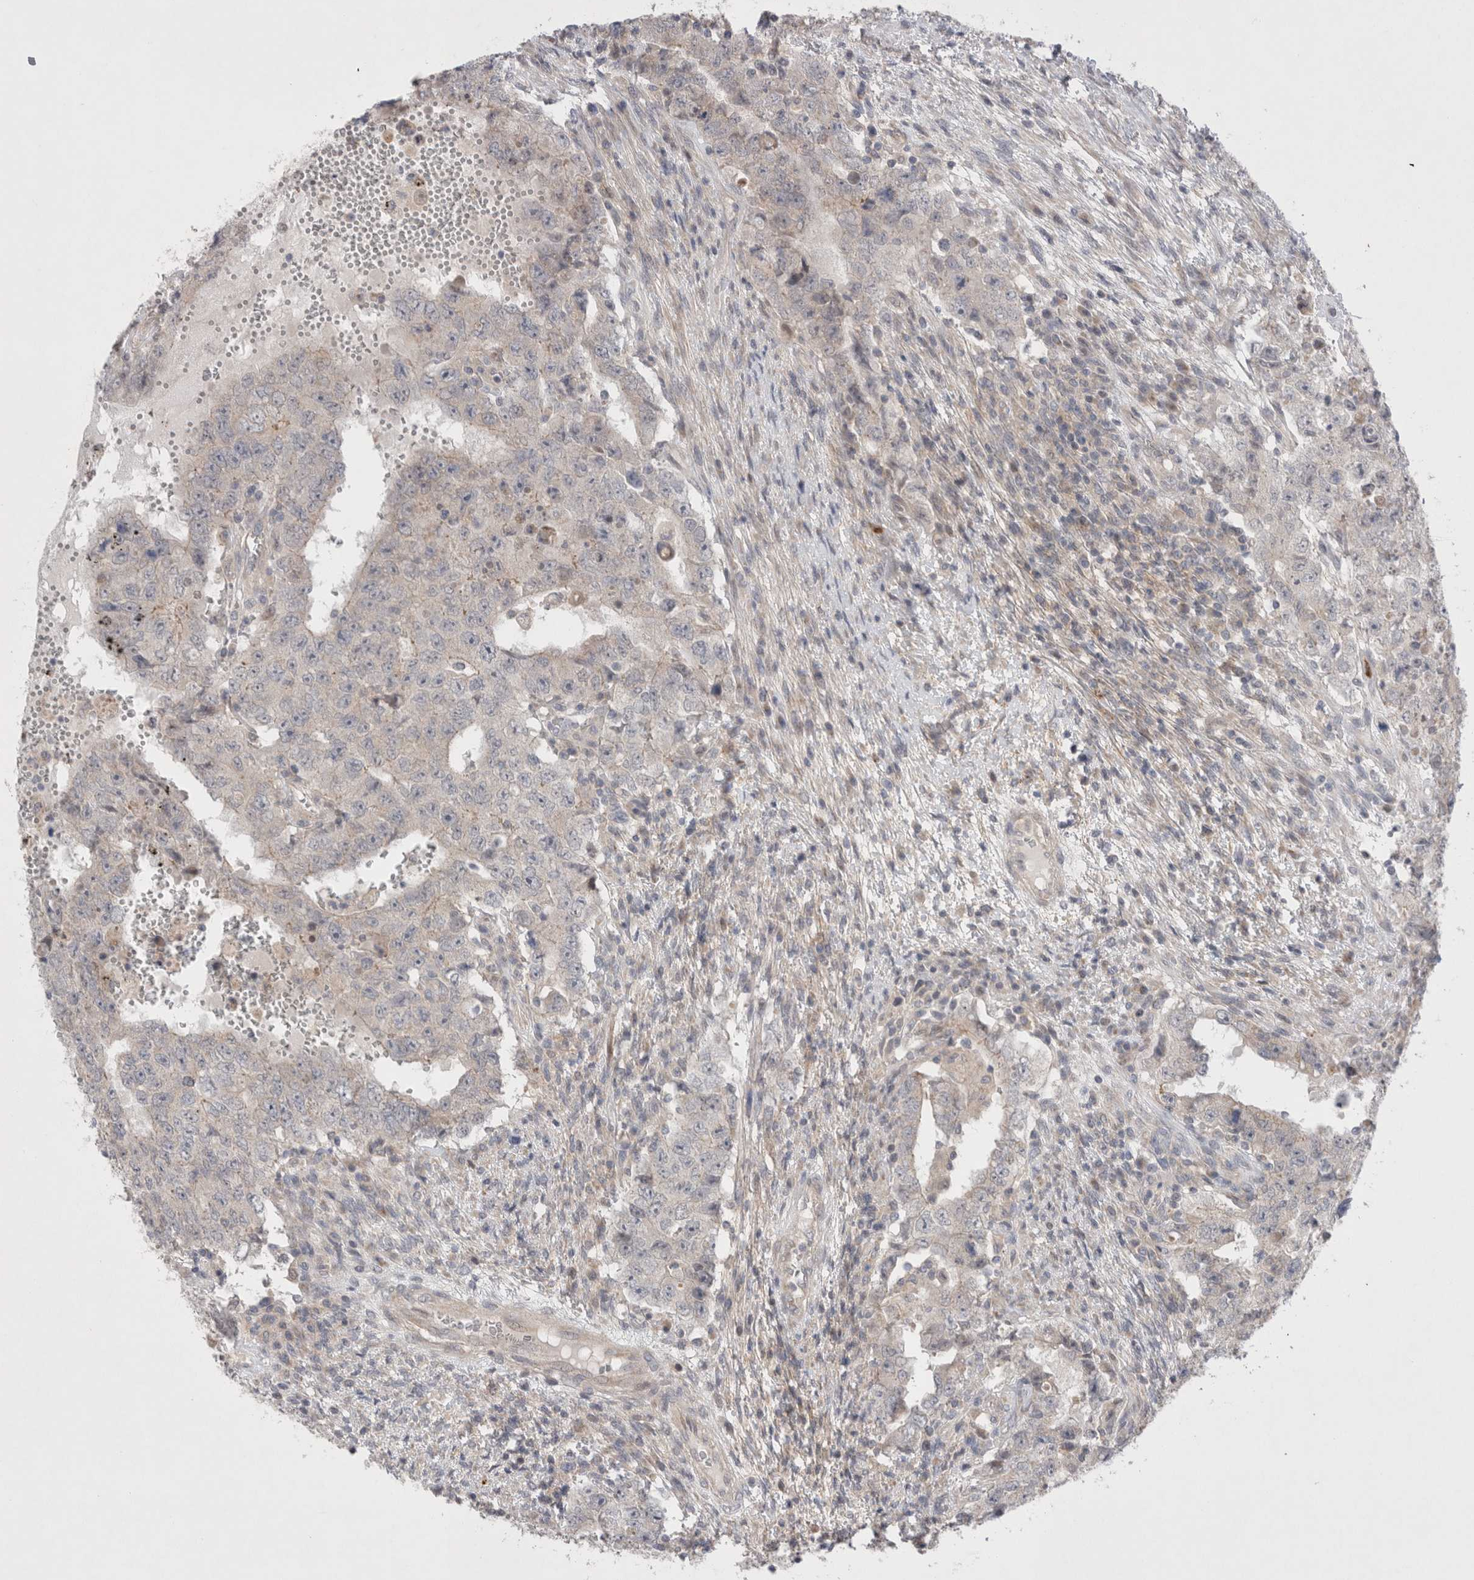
{"staining": {"intensity": "negative", "quantity": "none", "location": "none"}, "tissue": "testis cancer", "cell_type": "Tumor cells", "image_type": "cancer", "snomed": [{"axis": "morphology", "description": "Carcinoma, Embryonal, NOS"}, {"axis": "topography", "description": "Testis"}], "caption": "Tumor cells are negative for protein expression in human testis embryonal carcinoma.", "gene": "GSDMB", "patient": {"sex": "male", "age": 26}}